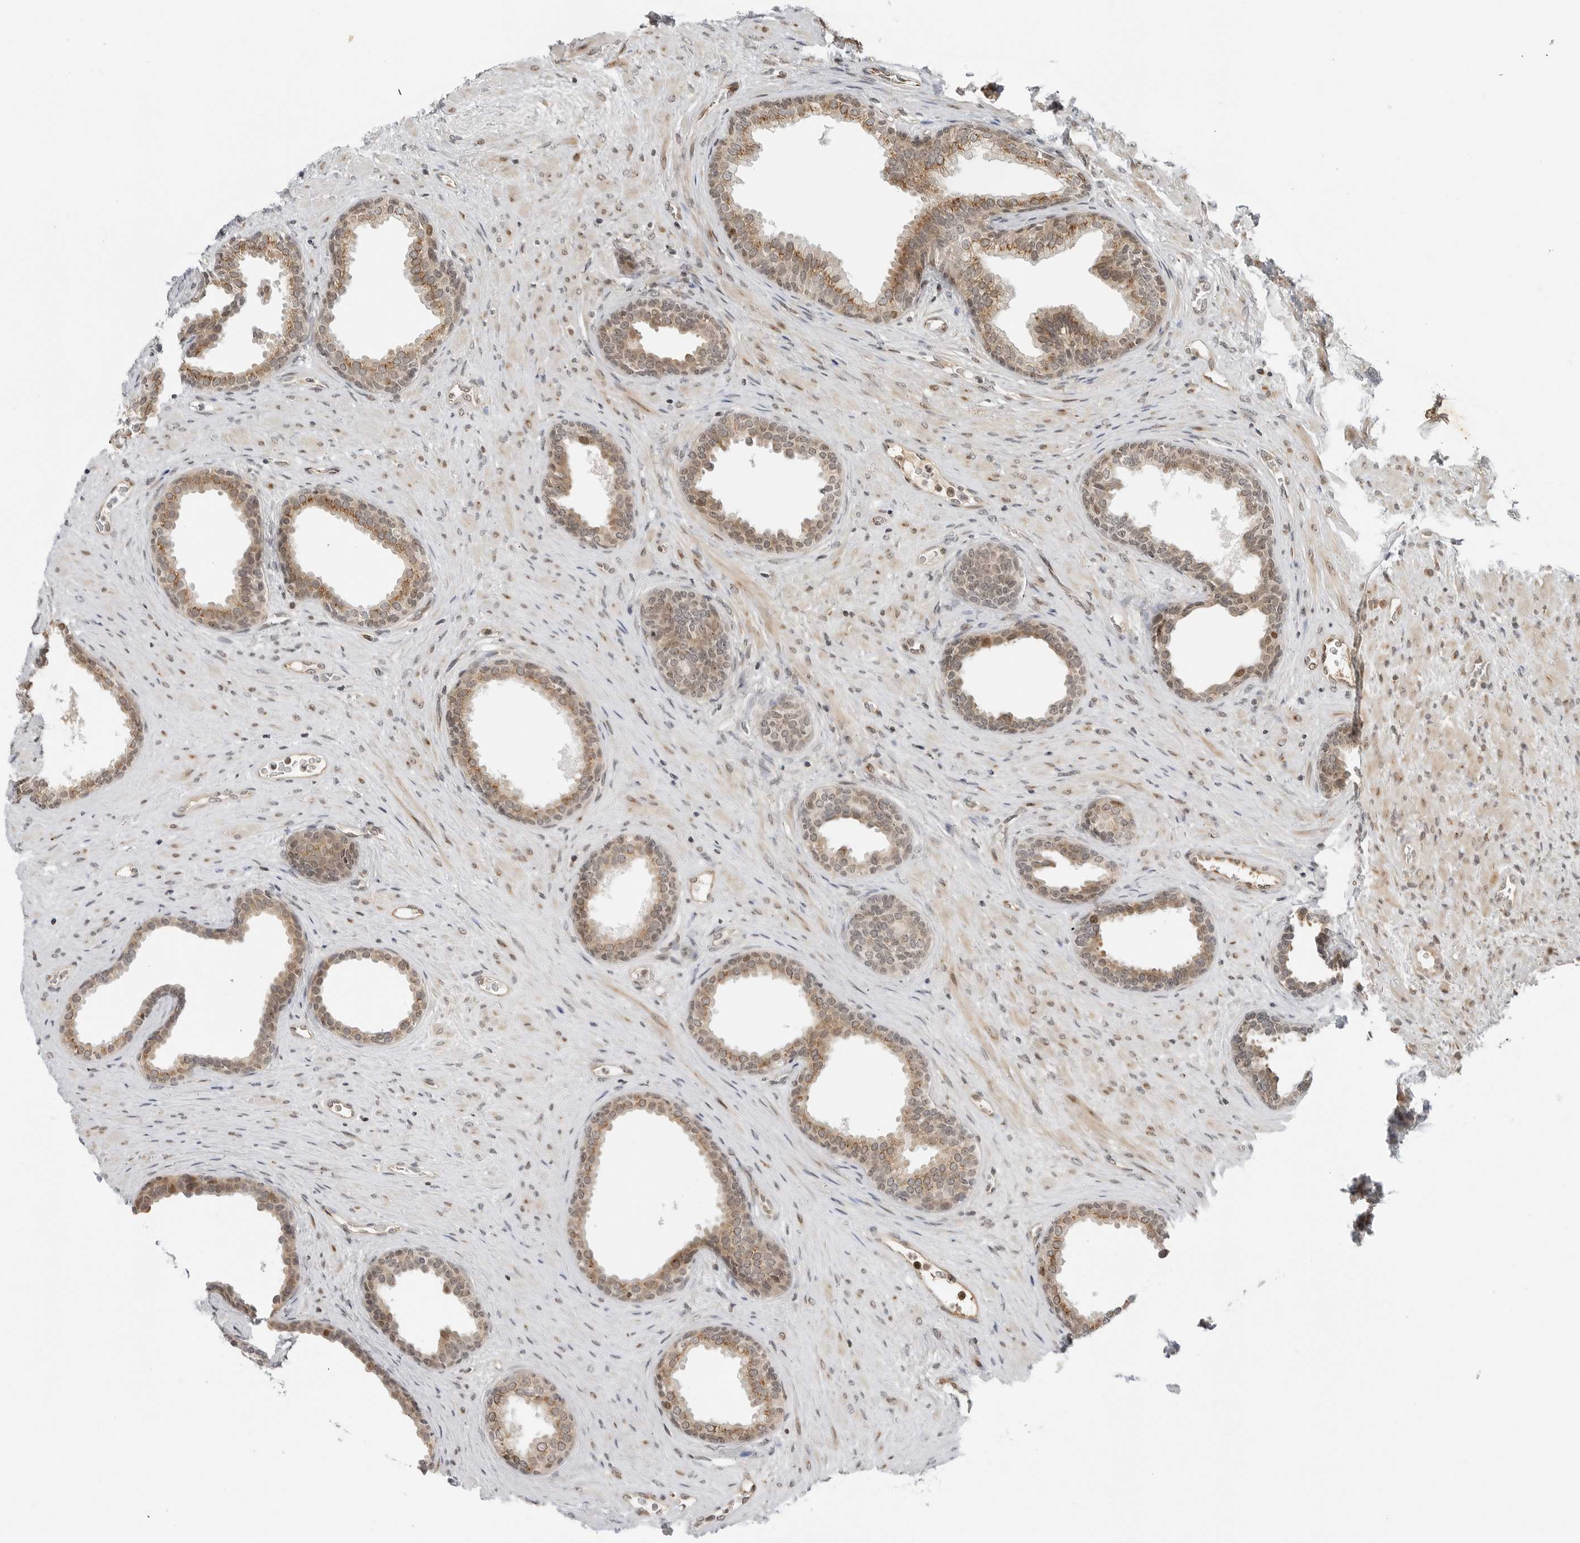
{"staining": {"intensity": "moderate", "quantity": "25%-75%", "location": "cytoplasmic/membranous,nuclear"}, "tissue": "prostate", "cell_type": "Glandular cells", "image_type": "normal", "snomed": [{"axis": "morphology", "description": "Normal tissue, NOS"}, {"axis": "topography", "description": "Prostate"}], "caption": "Unremarkable prostate reveals moderate cytoplasmic/membranous,nuclear positivity in approximately 25%-75% of glandular cells.", "gene": "TIPRL", "patient": {"sex": "male", "age": 76}}